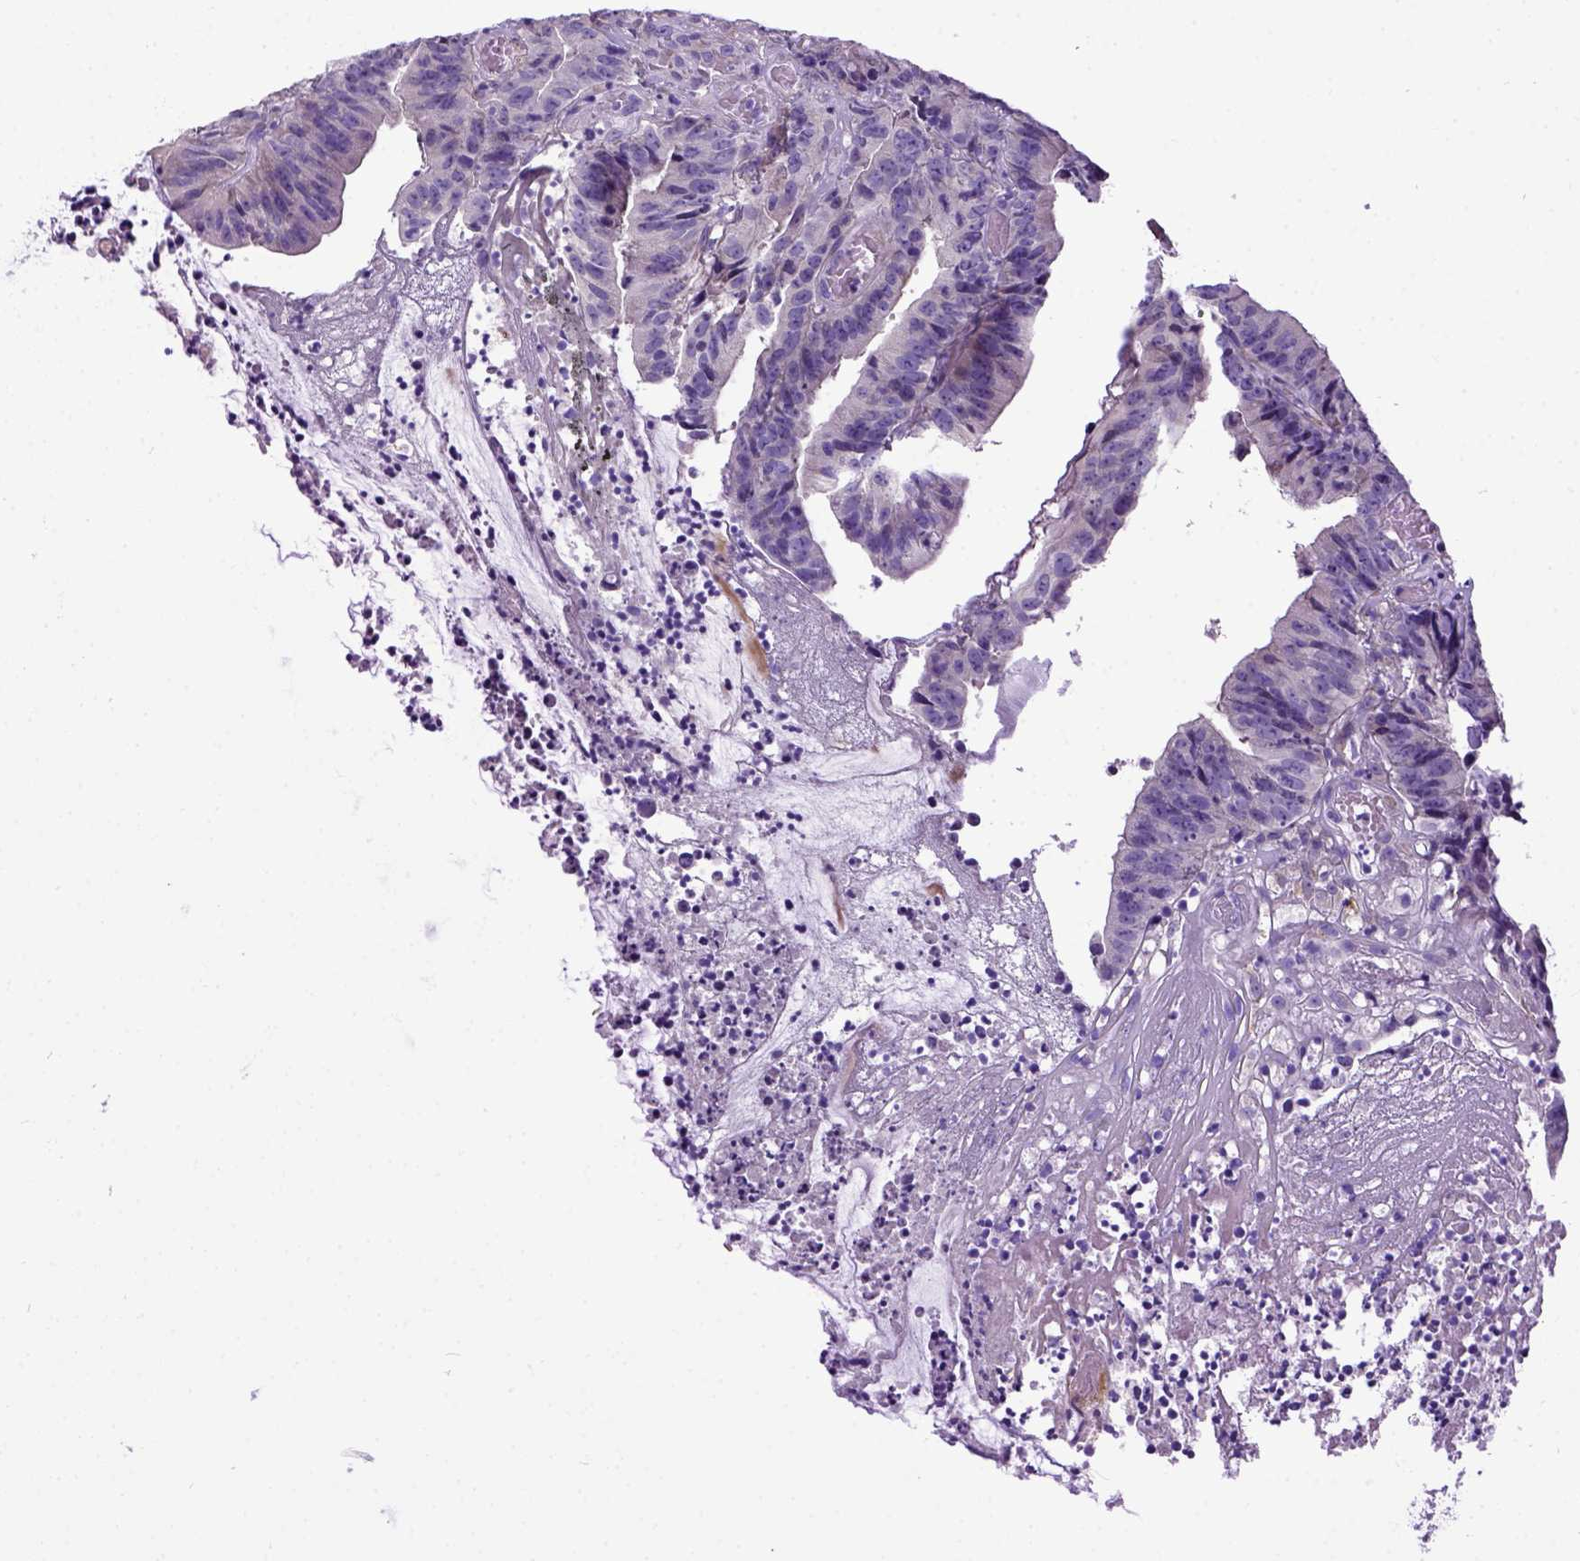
{"staining": {"intensity": "negative", "quantity": "none", "location": "none"}, "tissue": "colorectal cancer", "cell_type": "Tumor cells", "image_type": "cancer", "snomed": [{"axis": "morphology", "description": "Adenocarcinoma, NOS"}, {"axis": "topography", "description": "Colon"}], "caption": "Colorectal adenocarcinoma was stained to show a protein in brown. There is no significant expression in tumor cells. (Brightfield microscopy of DAB IHC at high magnification).", "gene": "NEK5", "patient": {"sex": "female", "age": 78}}